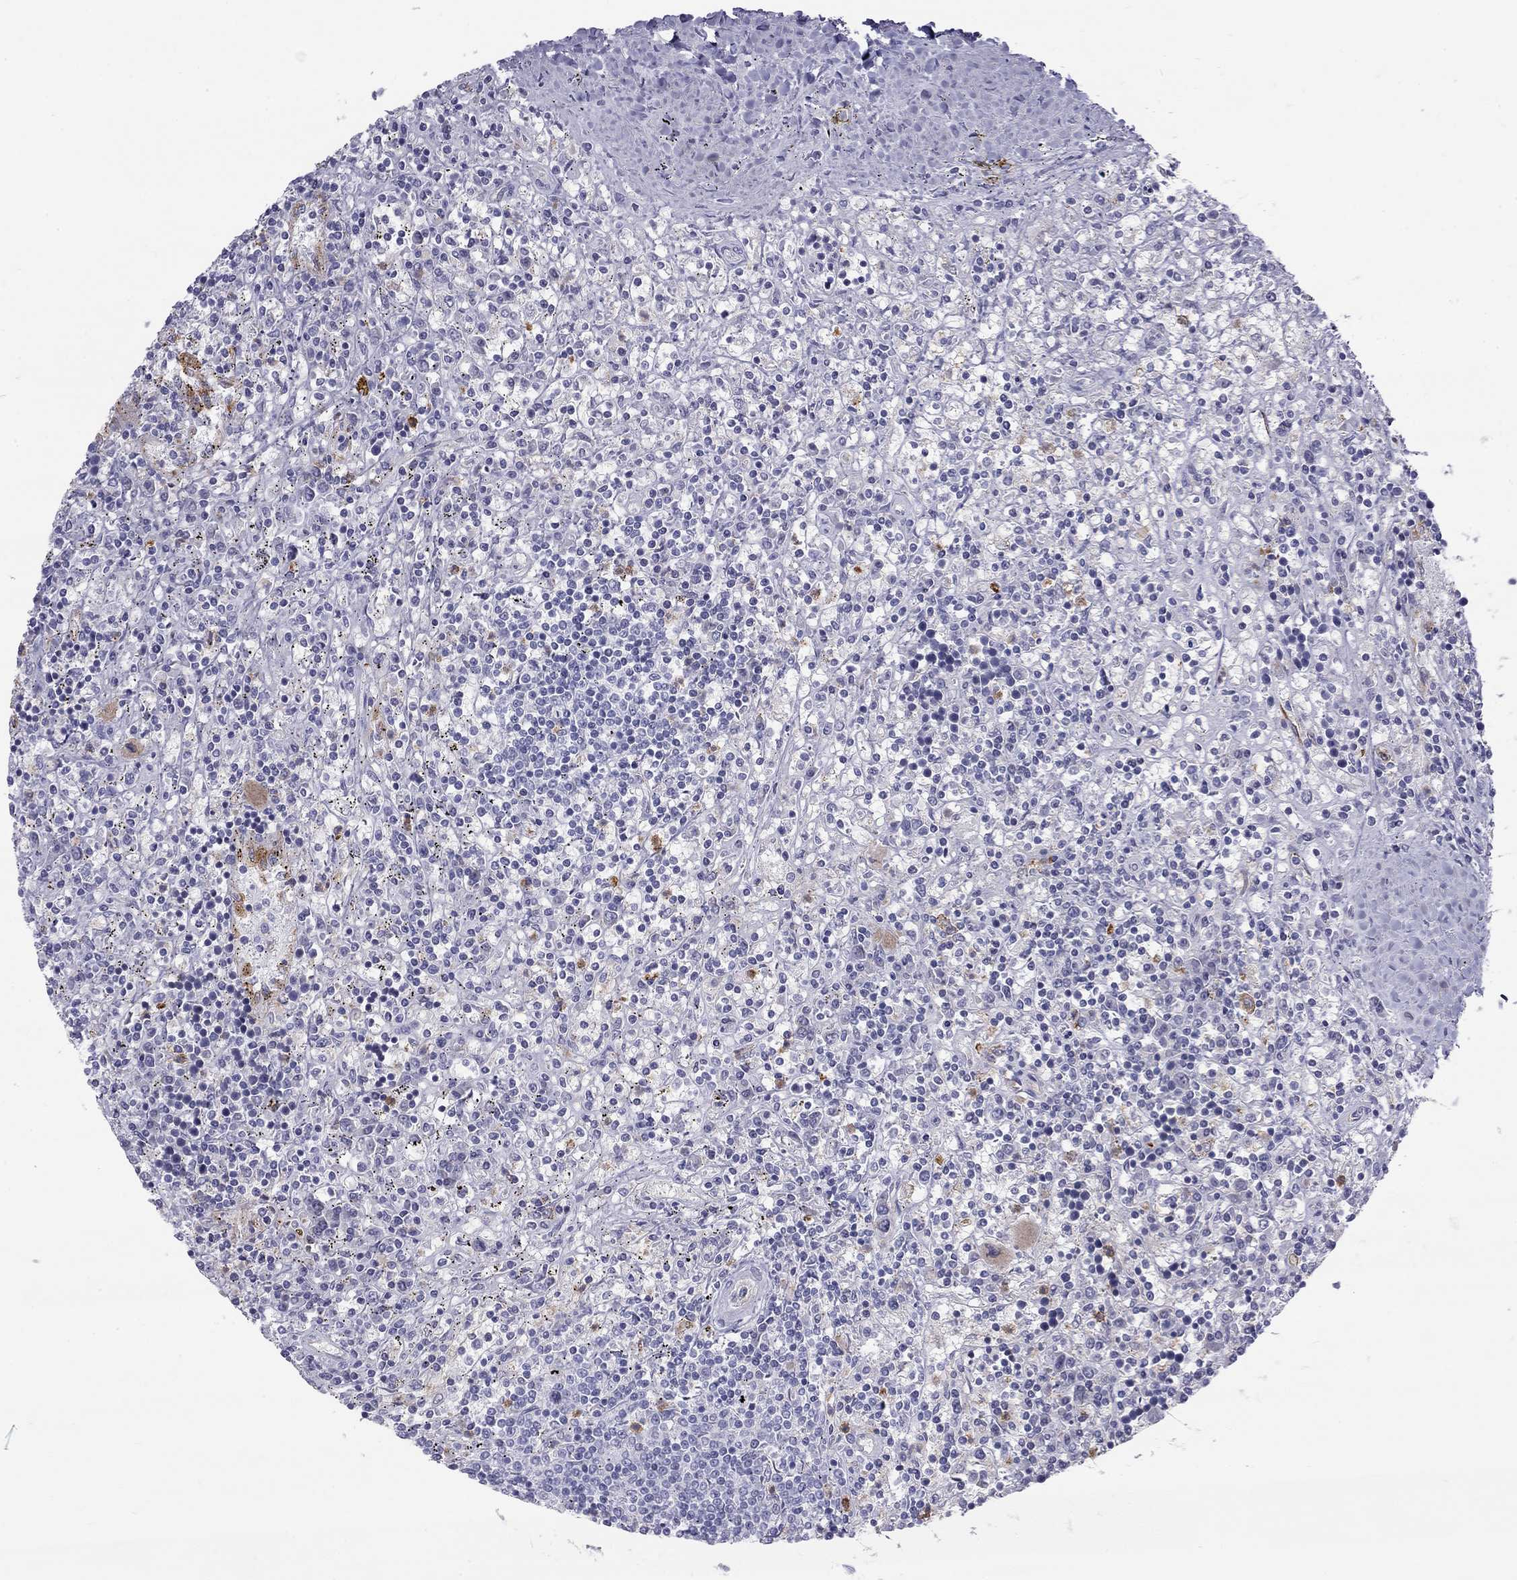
{"staining": {"intensity": "negative", "quantity": "none", "location": "none"}, "tissue": "lymphoma", "cell_type": "Tumor cells", "image_type": "cancer", "snomed": [{"axis": "morphology", "description": "Malignant lymphoma, non-Hodgkin's type, Low grade"}, {"axis": "topography", "description": "Spleen"}], "caption": "A photomicrograph of human low-grade malignant lymphoma, non-Hodgkin's type is negative for staining in tumor cells.", "gene": "TDRD6", "patient": {"sex": "male", "age": 62}}